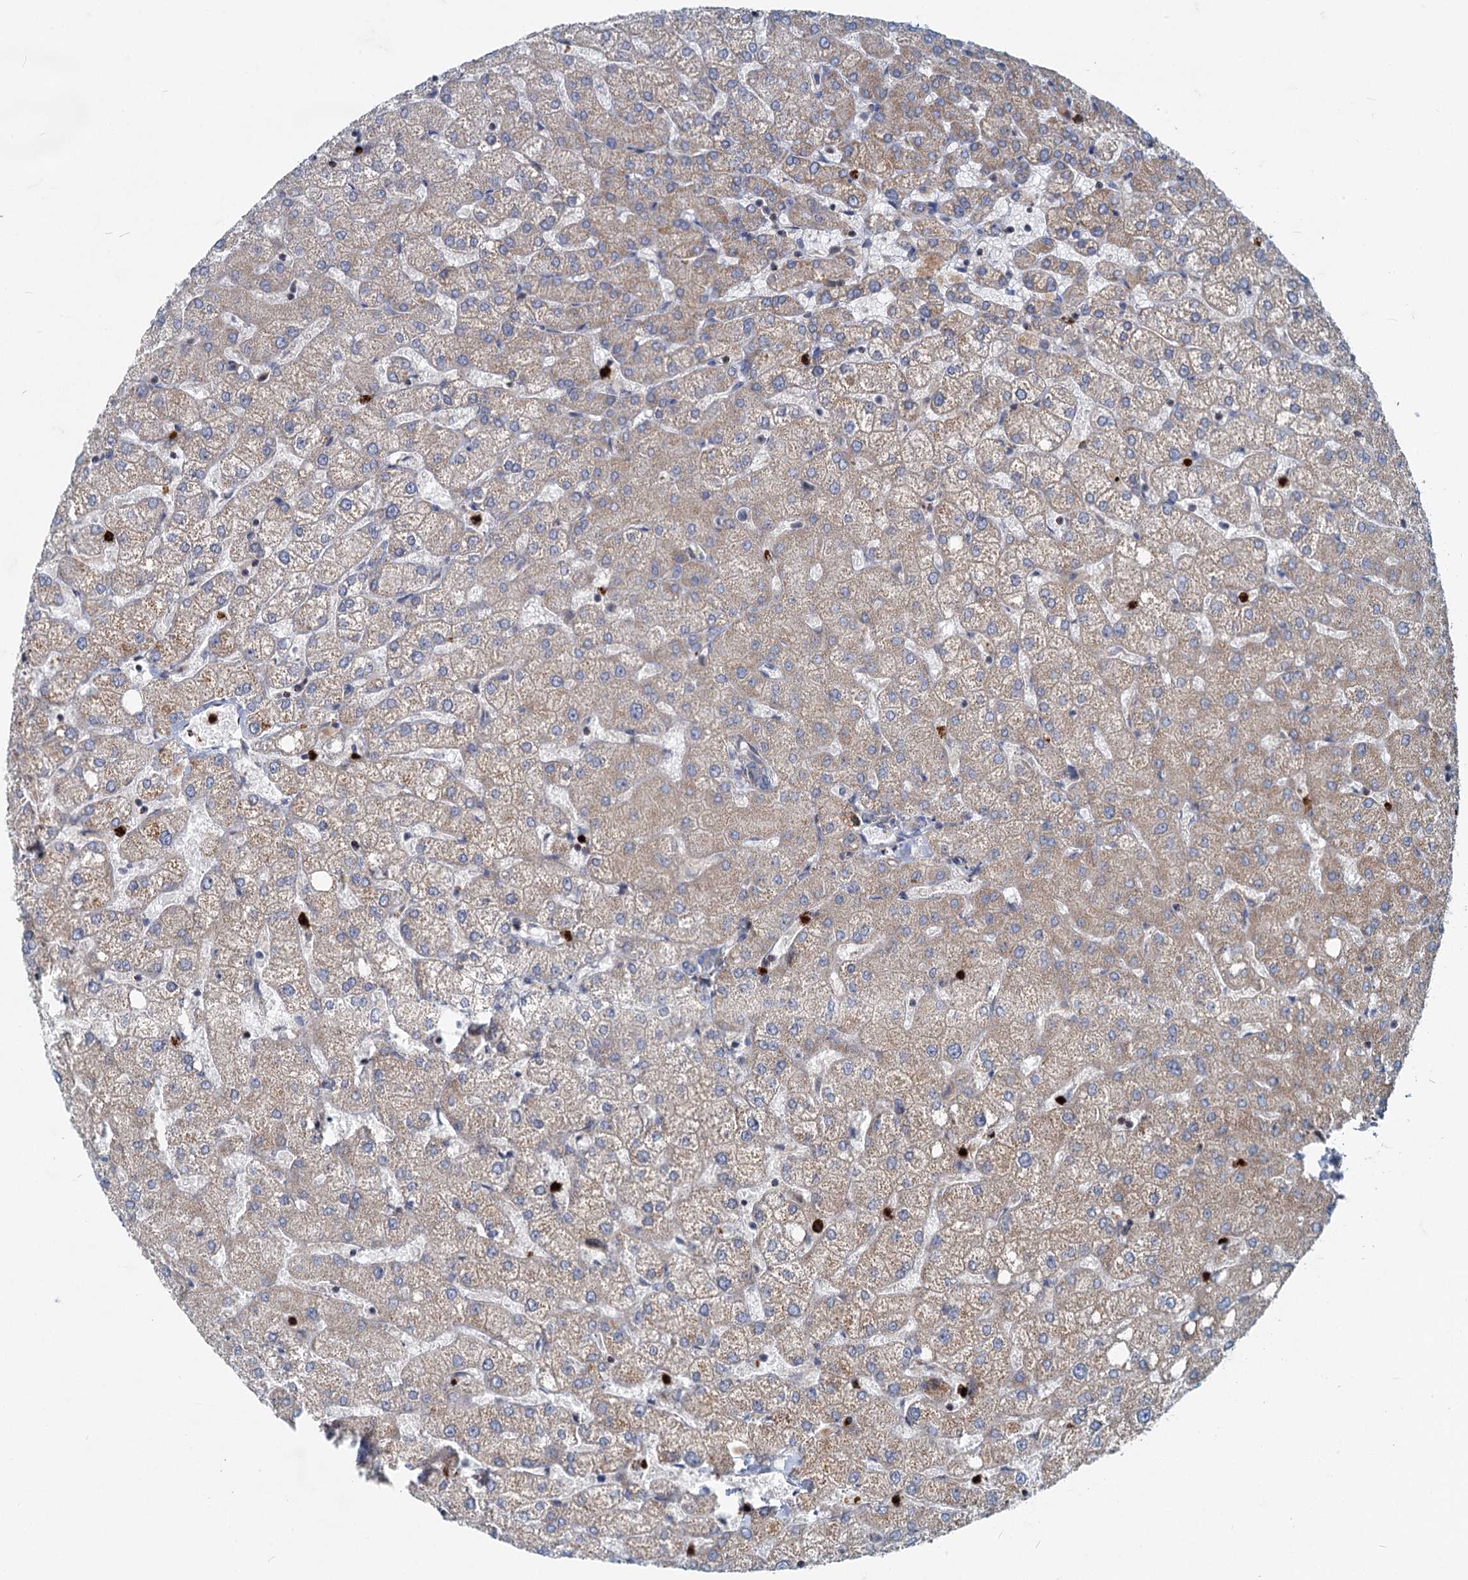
{"staining": {"intensity": "negative", "quantity": "none", "location": "none"}, "tissue": "liver", "cell_type": "Cholangiocytes", "image_type": "normal", "snomed": [{"axis": "morphology", "description": "Normal tissue, NOS"}, {"axis": "topography", "description": "Liver"}], "caption": "The immunohistochemistry image has no significant positivity in cholangiocytes of liver. Brightfield microscopy of immunohistochemistry stained with DAB (3,3'-diaminobenzidine) (brown) and hematoxylin (blue), captured at high magnification.", "gene": "ADCY2", "patient": {"sex": "female", "age": 54}}